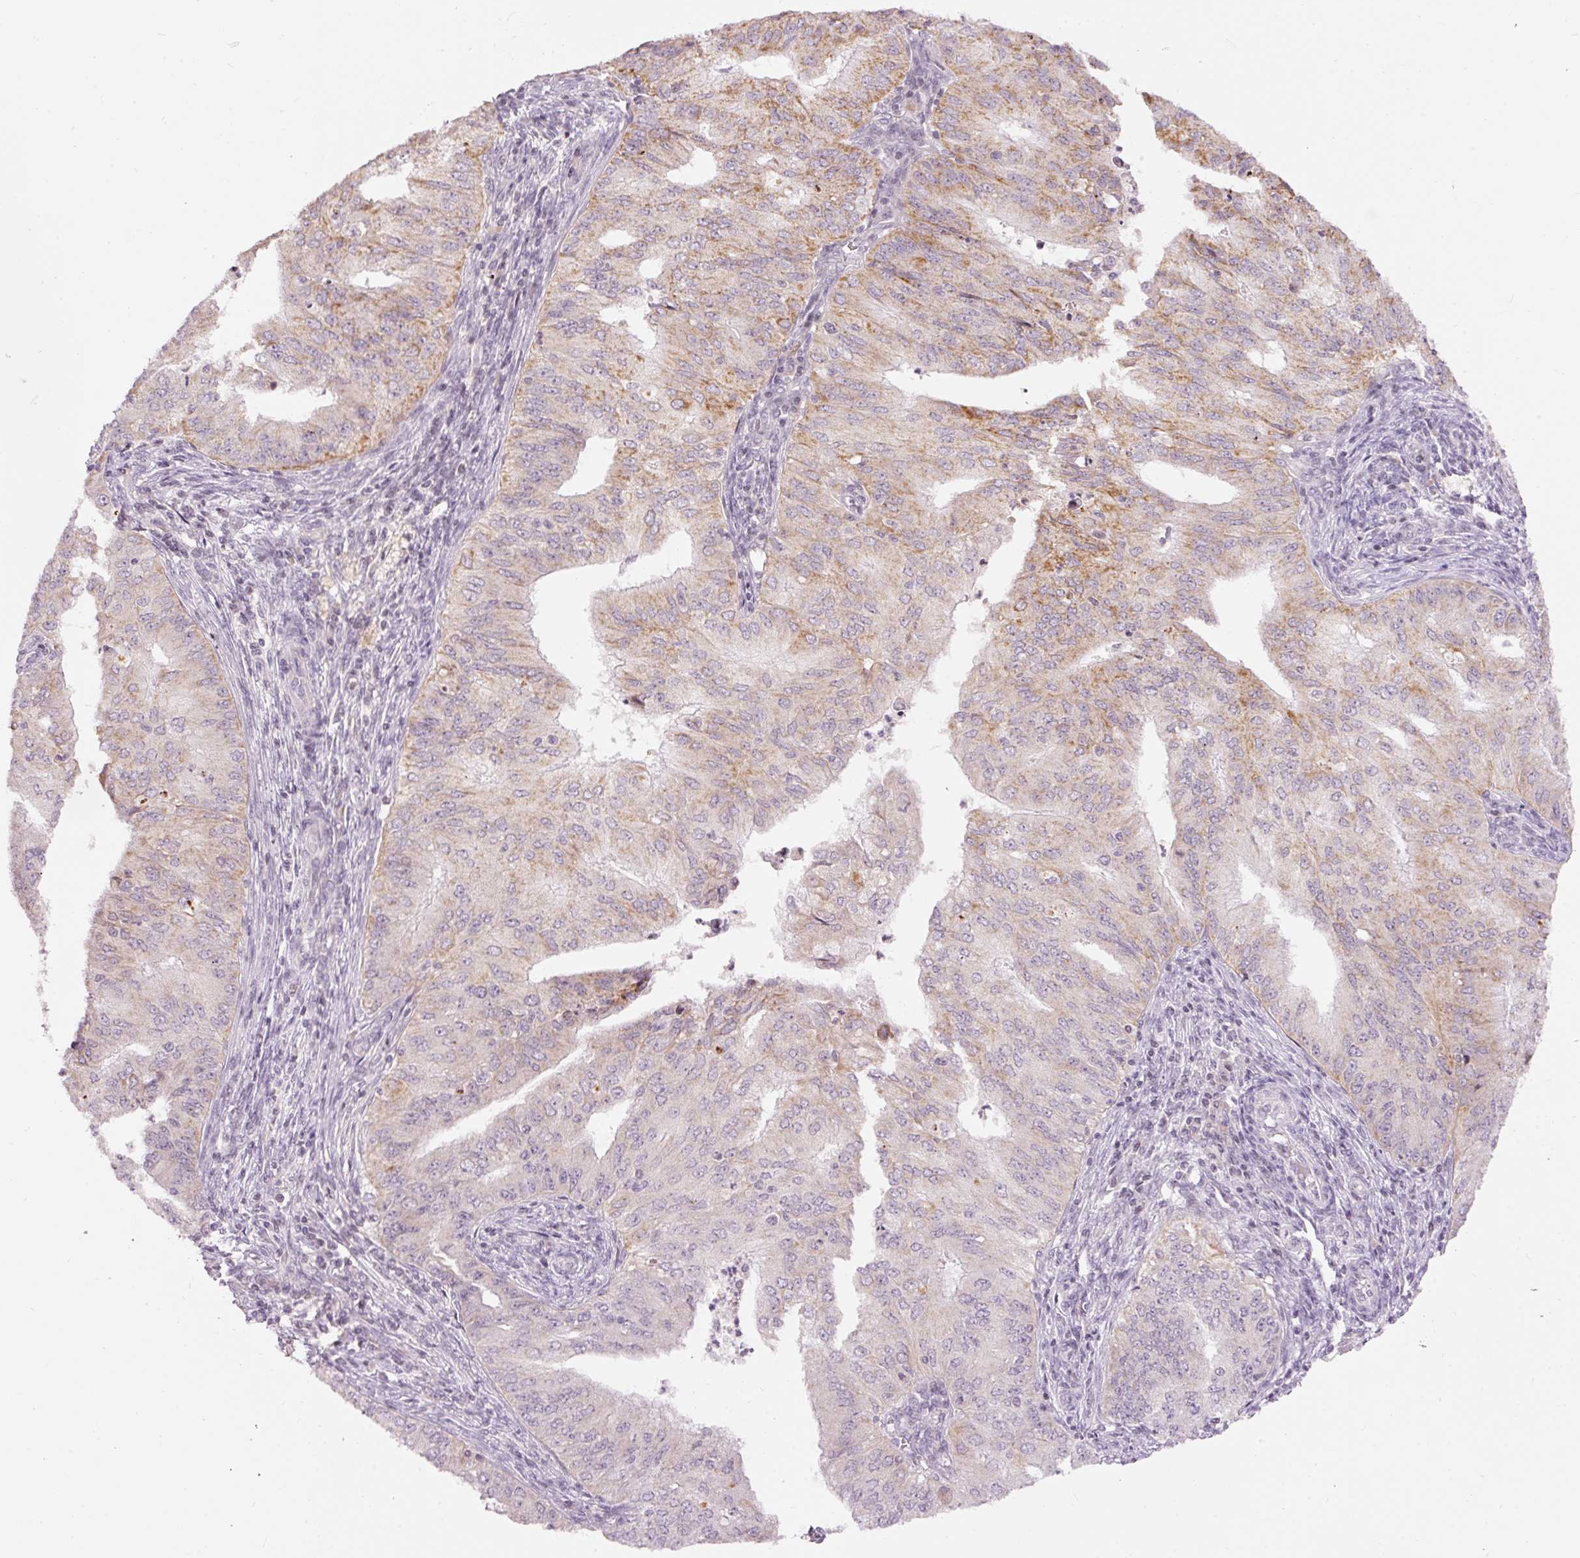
{"staining": {"intensity": "moderate", "quantity": "25%-75%", "location": "cytoplasmic/membranous"}, "tissue": "endometrial cancer", "cell_type": "Tumor cells", "image_type": "cancer", "snomed": [{"axis": "morphology", "description": "Adenocarcinoma, NOS"}, {"axis": "topography", "description": "Endometrium"}], "caption": "Endometrial cancer (adenocarcinoma) stained with DAB IHC displays medium levels of moderate cytoplasmic/membranous expression in approximately 25%-75% of tumor cells. Using DAB (3,3'-diaminobenzidine) (brown) and hematoxylin (blue) stains, captured at high magnification using brightfield microscopy.", "gene": "ABHD11", "patient": {"sex": "female", "age": 50}}